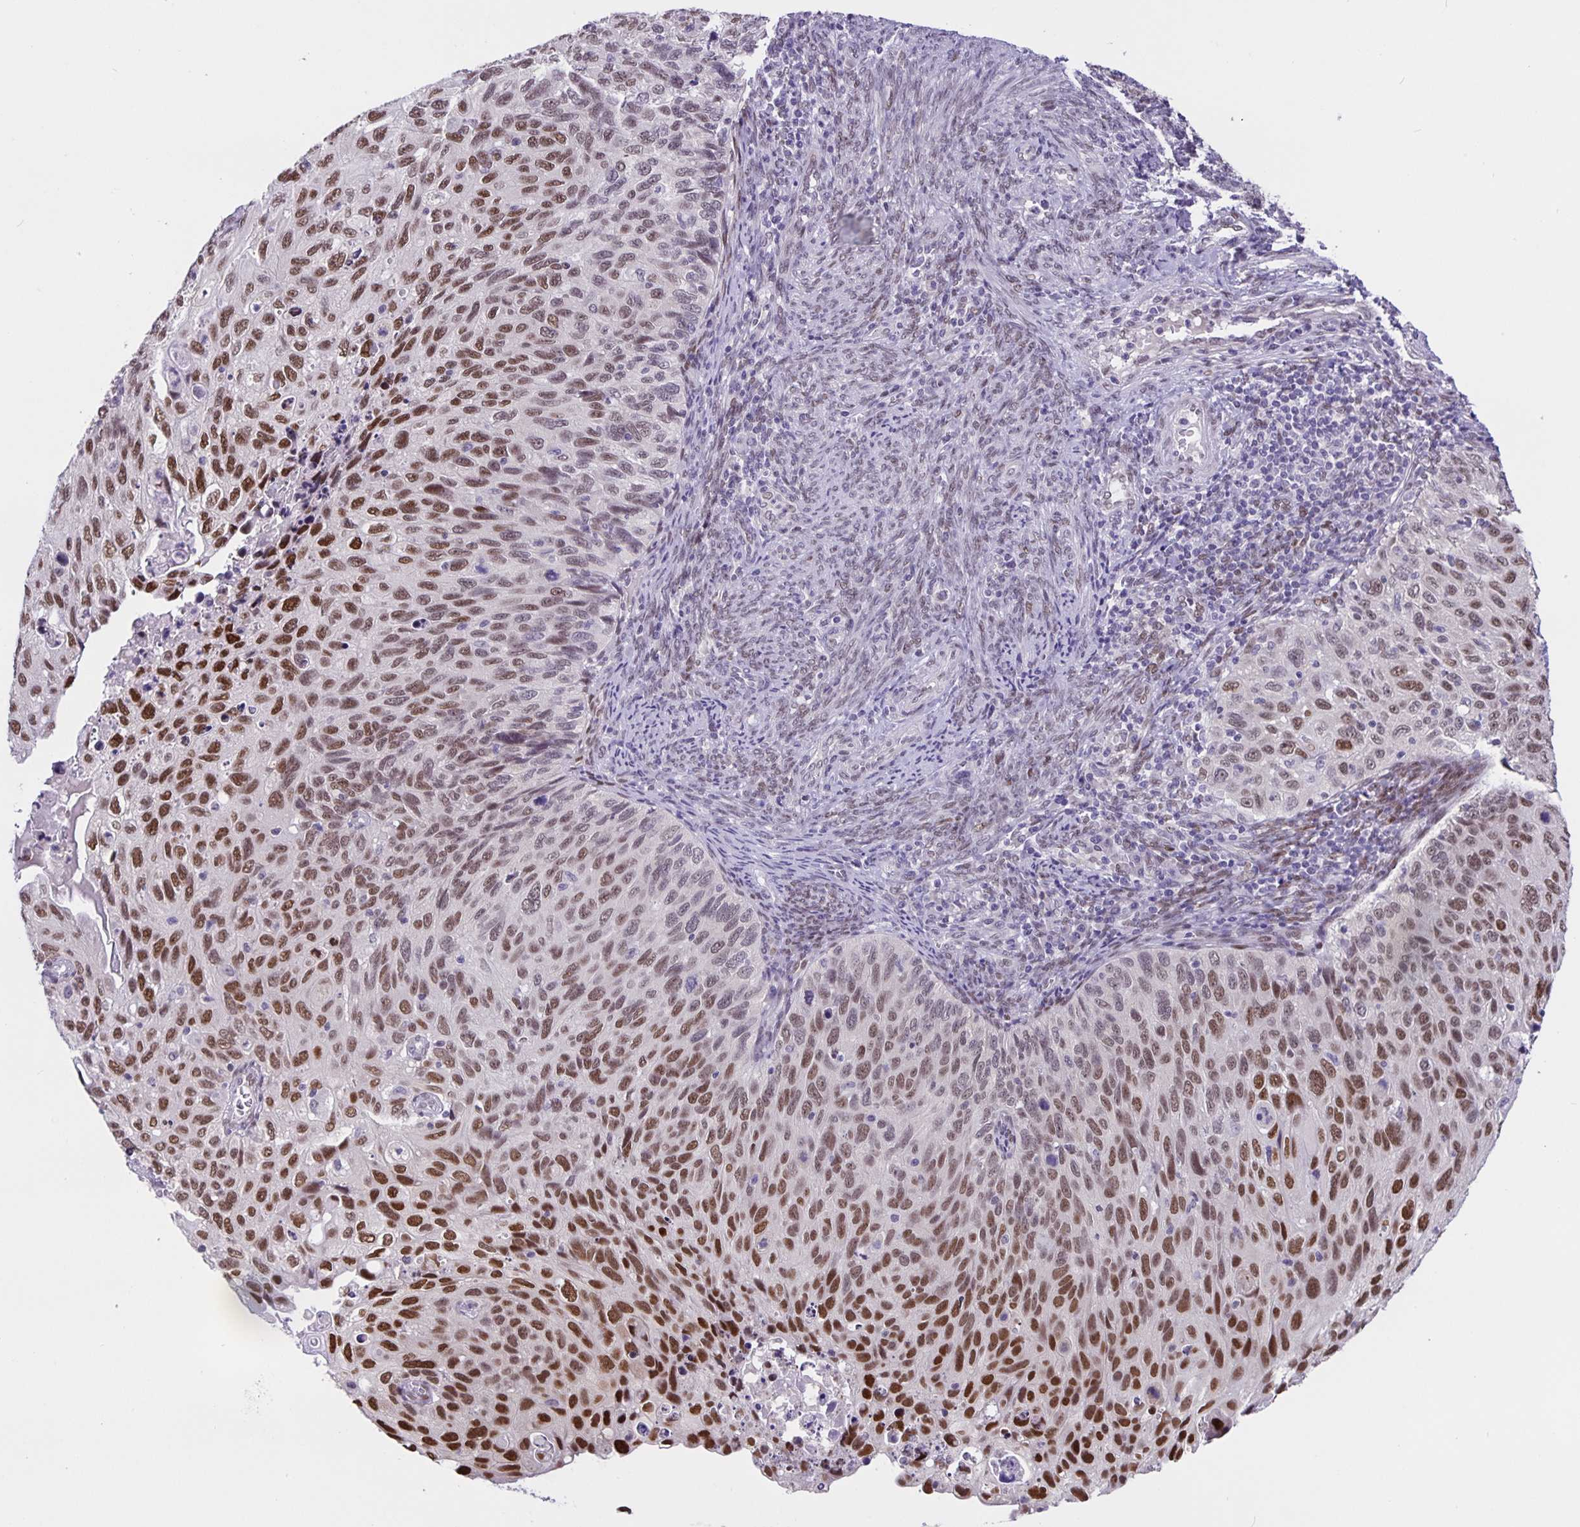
{"staining": {"intensity": "moderate", "quantity": "25%-75%", "location": "nuclear"}, "tissue": "cervical cancer", "cell_type": "Tumor cells", "image_type": "cancer", "snomed": [{"axis": "morphology", "description": "Squamous cell carcinoma, NOS"}, {"axis": "topography", "description": "Cervix"}], "caption": "An immunohistochemistry (IHC) photomicrograph of neoplastic tissue is shown. Protein staining in brown highlights moderate nuclear positivity in squamous cell carcinoma (cervical) within tumor cells.", "gene": "FOSL2", "patient": {"sex": "female", "age": 70}}